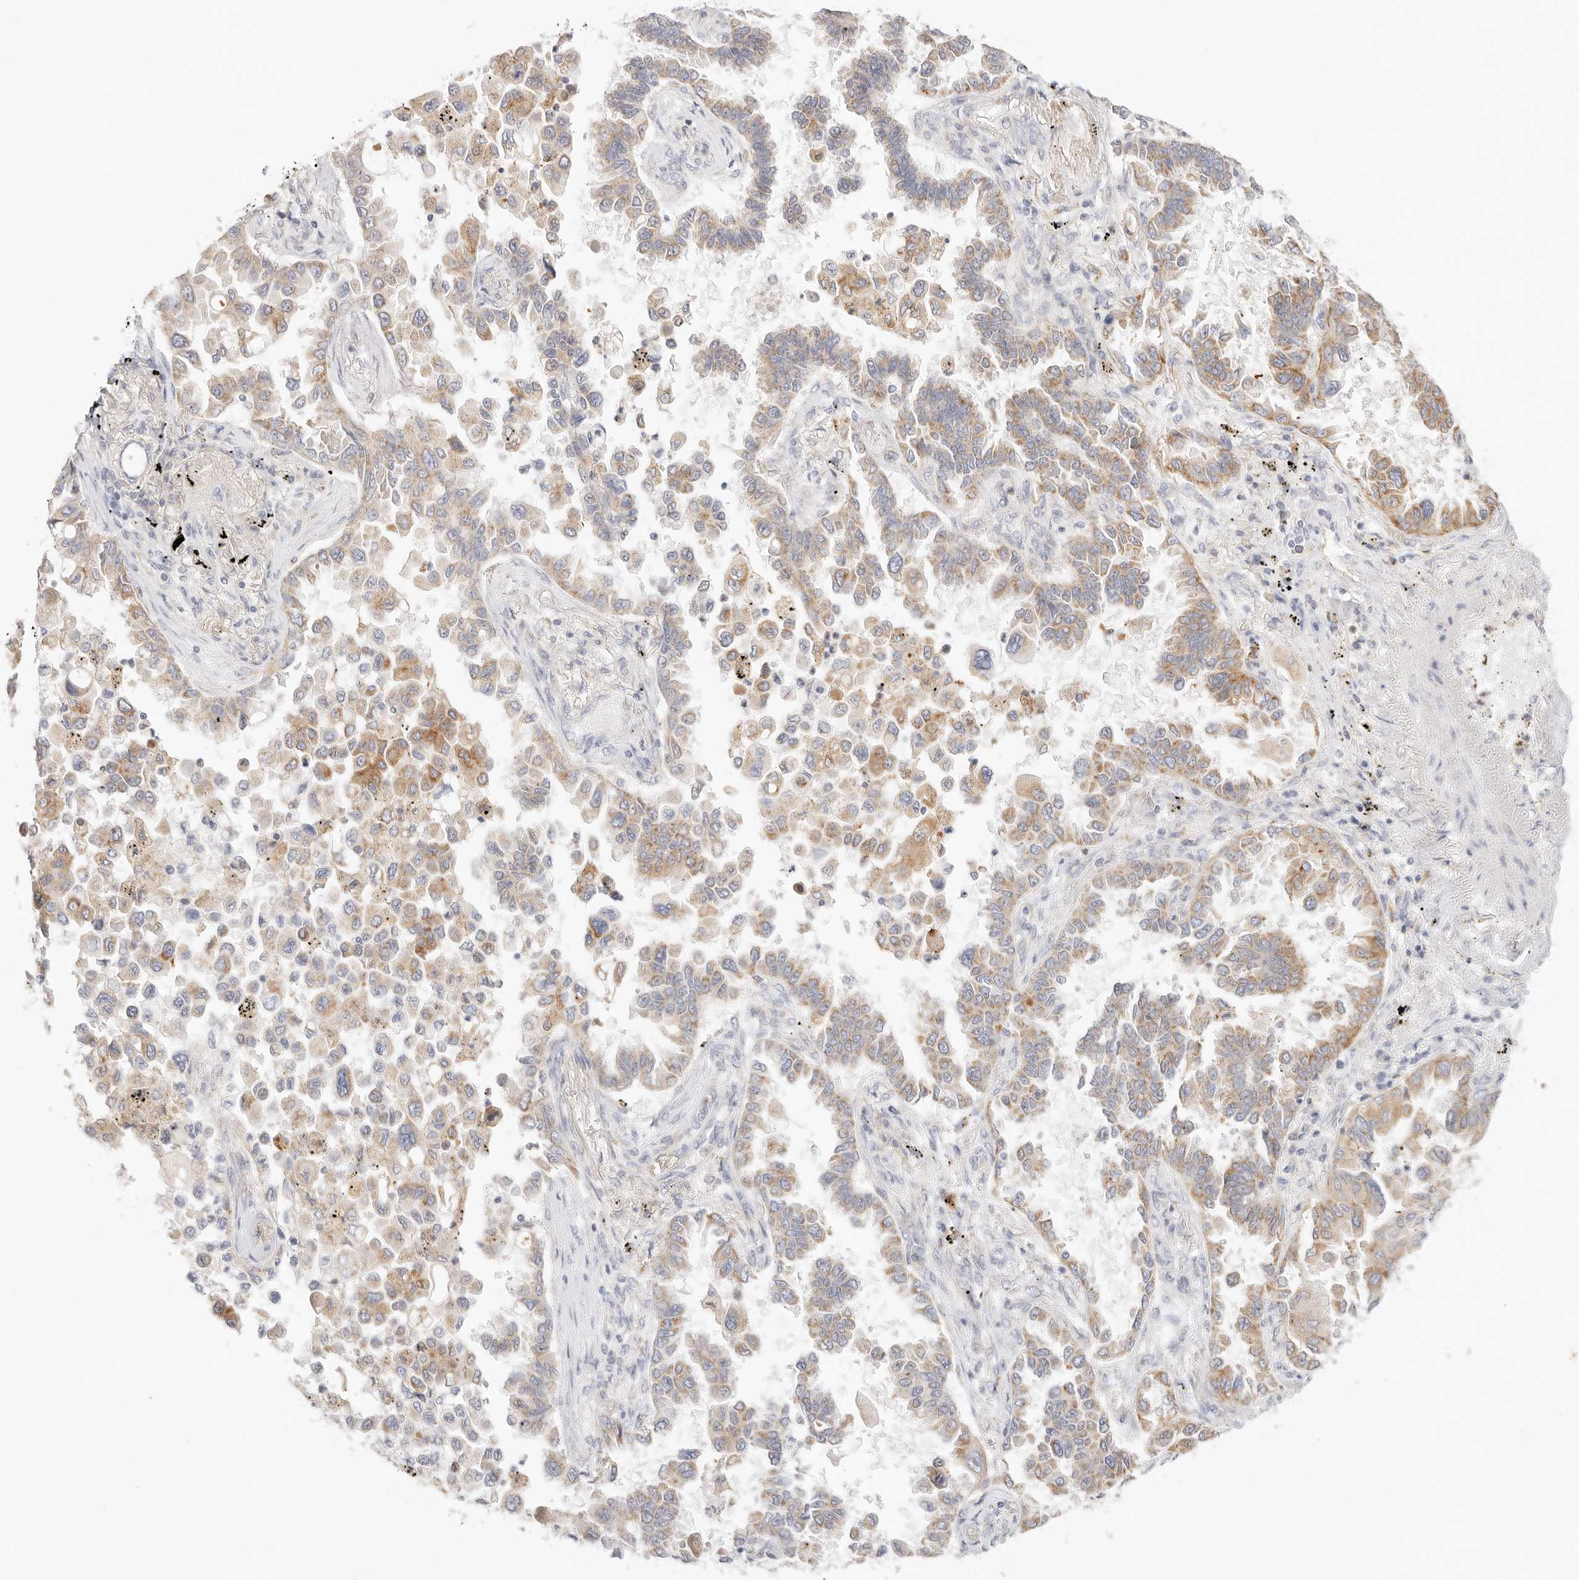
{"staining": {"intensity": "moderate", "quantity": "25%-75%", "location": "cytoplasmic/membranous"}, "tissue": "lung cancer", "cell_type": "Tumor cells", "image_type": "cancer", "snomed": [{"axis": "morphology", "description": "Adenocarcinoma, NOS"}, {"axis": "topography", "description": "Lung"}], "caption": "Tumor cells demonstrate medium levels of moderate cytoplasmic/membranous staining in approximately 25%-75% of cells in human lung cancer.", "gene": "ACOX1", "patient": {"sex": "female", "age": 67}}